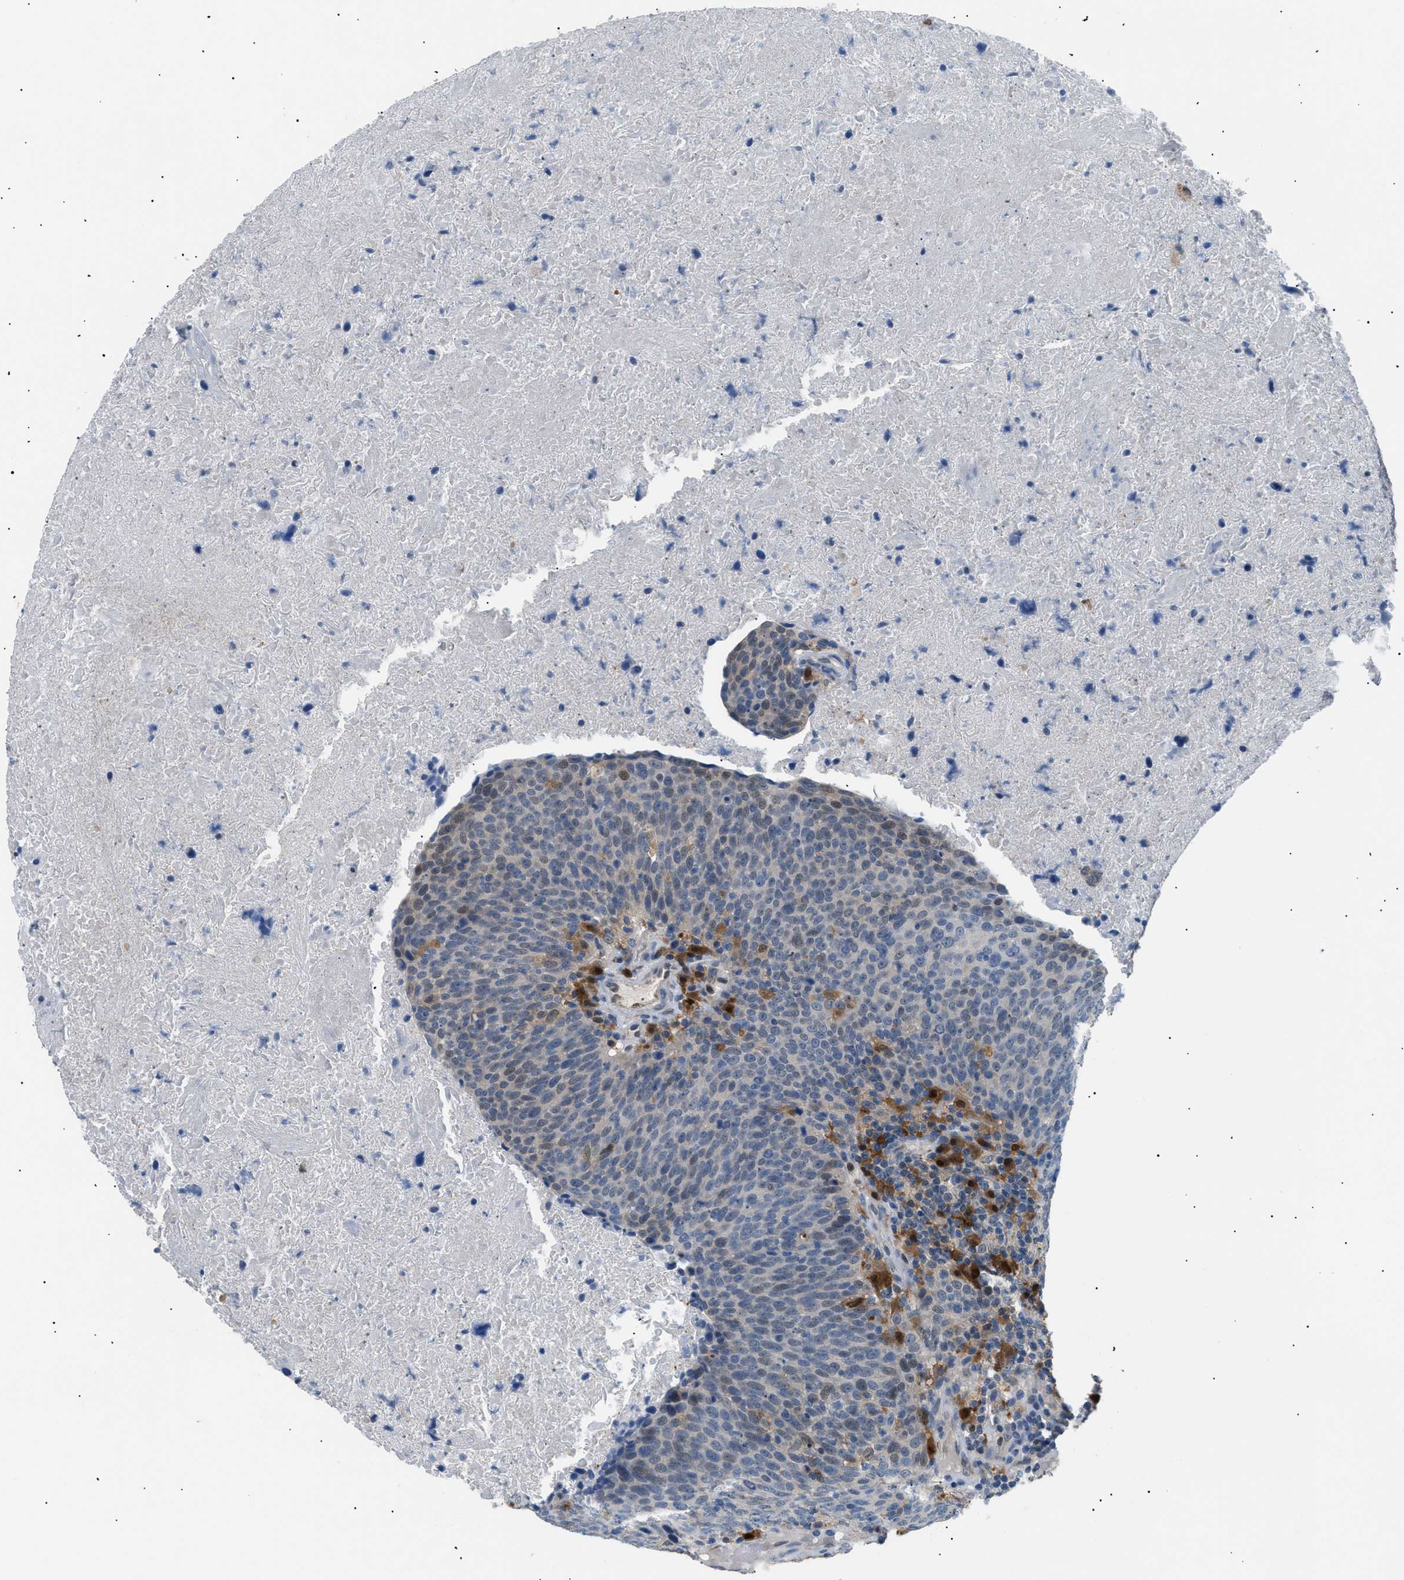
{"staining": {"intensity": "weak", "quantity": "25%-75%", "location": "cytoplasmic/membranous,nuclear"}, "tissue": "head and neck cancer", "cell_type": "Tumor cells", "image_type": "cancer", "snomed": [{"axis": "morphology", "description": "Squamous cell carcinoma, NOS"}, {"axis": "morphology", "description": "Squamous cell carcinoma, metastatic, NOS"}, {"axis": "topography", "description": "Lymph node"}, {"axis": "topography", "description": "Head-Neck"}], "caption": "This is a histology image of immunohistochemistry (IHC) staining of head and neck cancer, which shows weak expression in the cytoplasmic/membranous and nuclear of tumor cells.", "gene": "AKR1A1", "patient": {"sex": "male", "age": 62}}